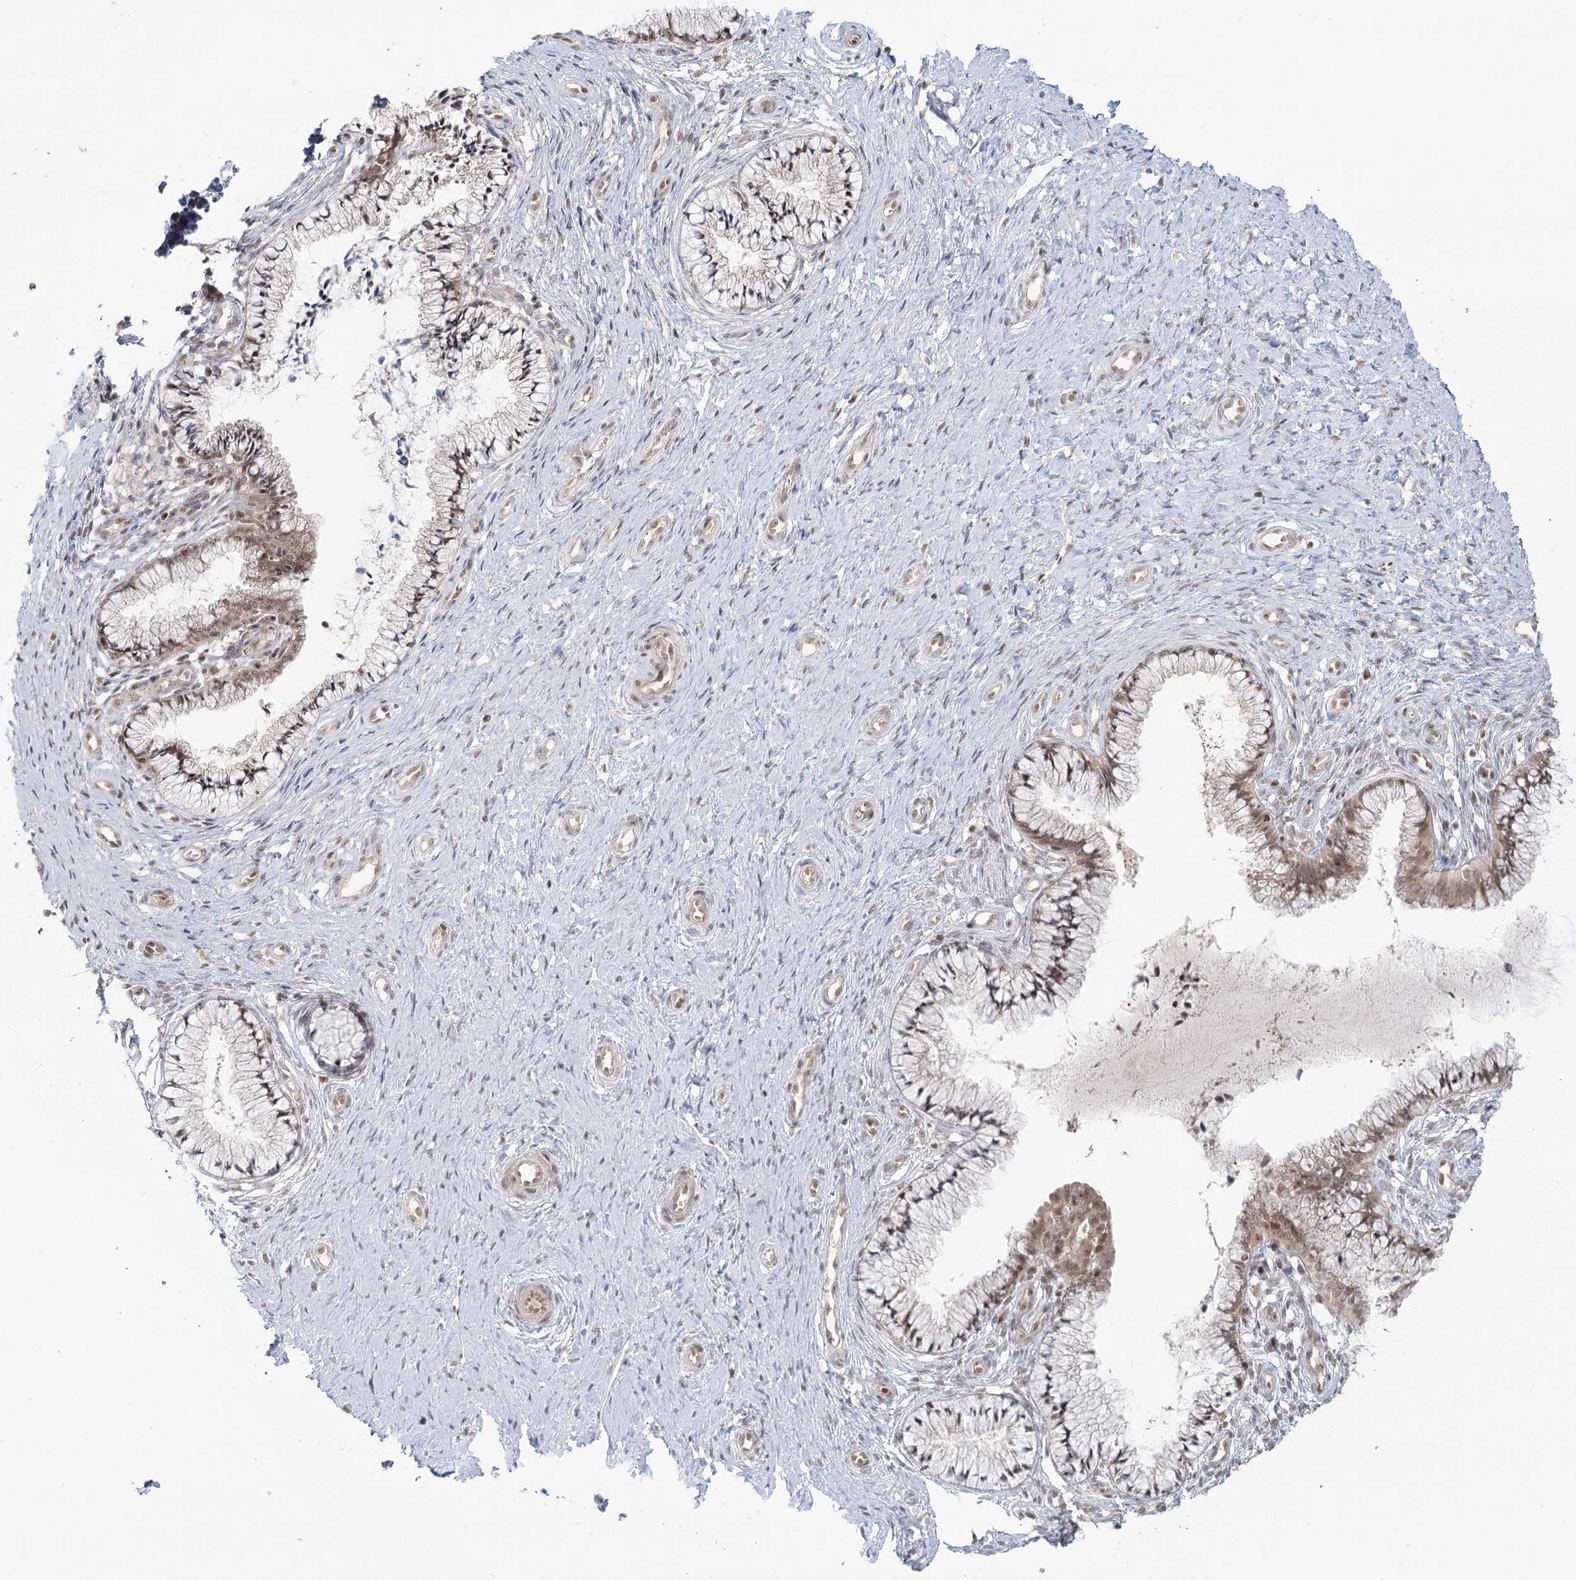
{"staining": {"intensity": "moderate", "quantity": "25%-75%", "location": "cytoplasmic/membranous,nuclear"}, "tissue": "cervix", "cell_type": "Glandular cells", "image_type": "normal", "snomed": [{"axis": "morphology", "description": "Normal tissue, NOS"}, {"axis": "topography", "description": "Cervix"}], "caption": "A medium amount of moderate cytoplasmic/membranous,nuclear staining is appreciated in about 25%-75% of glandular cells in normal cervix.", "gene": "R3HCC1L", "patient": {"sex": "female", "age": 36}}